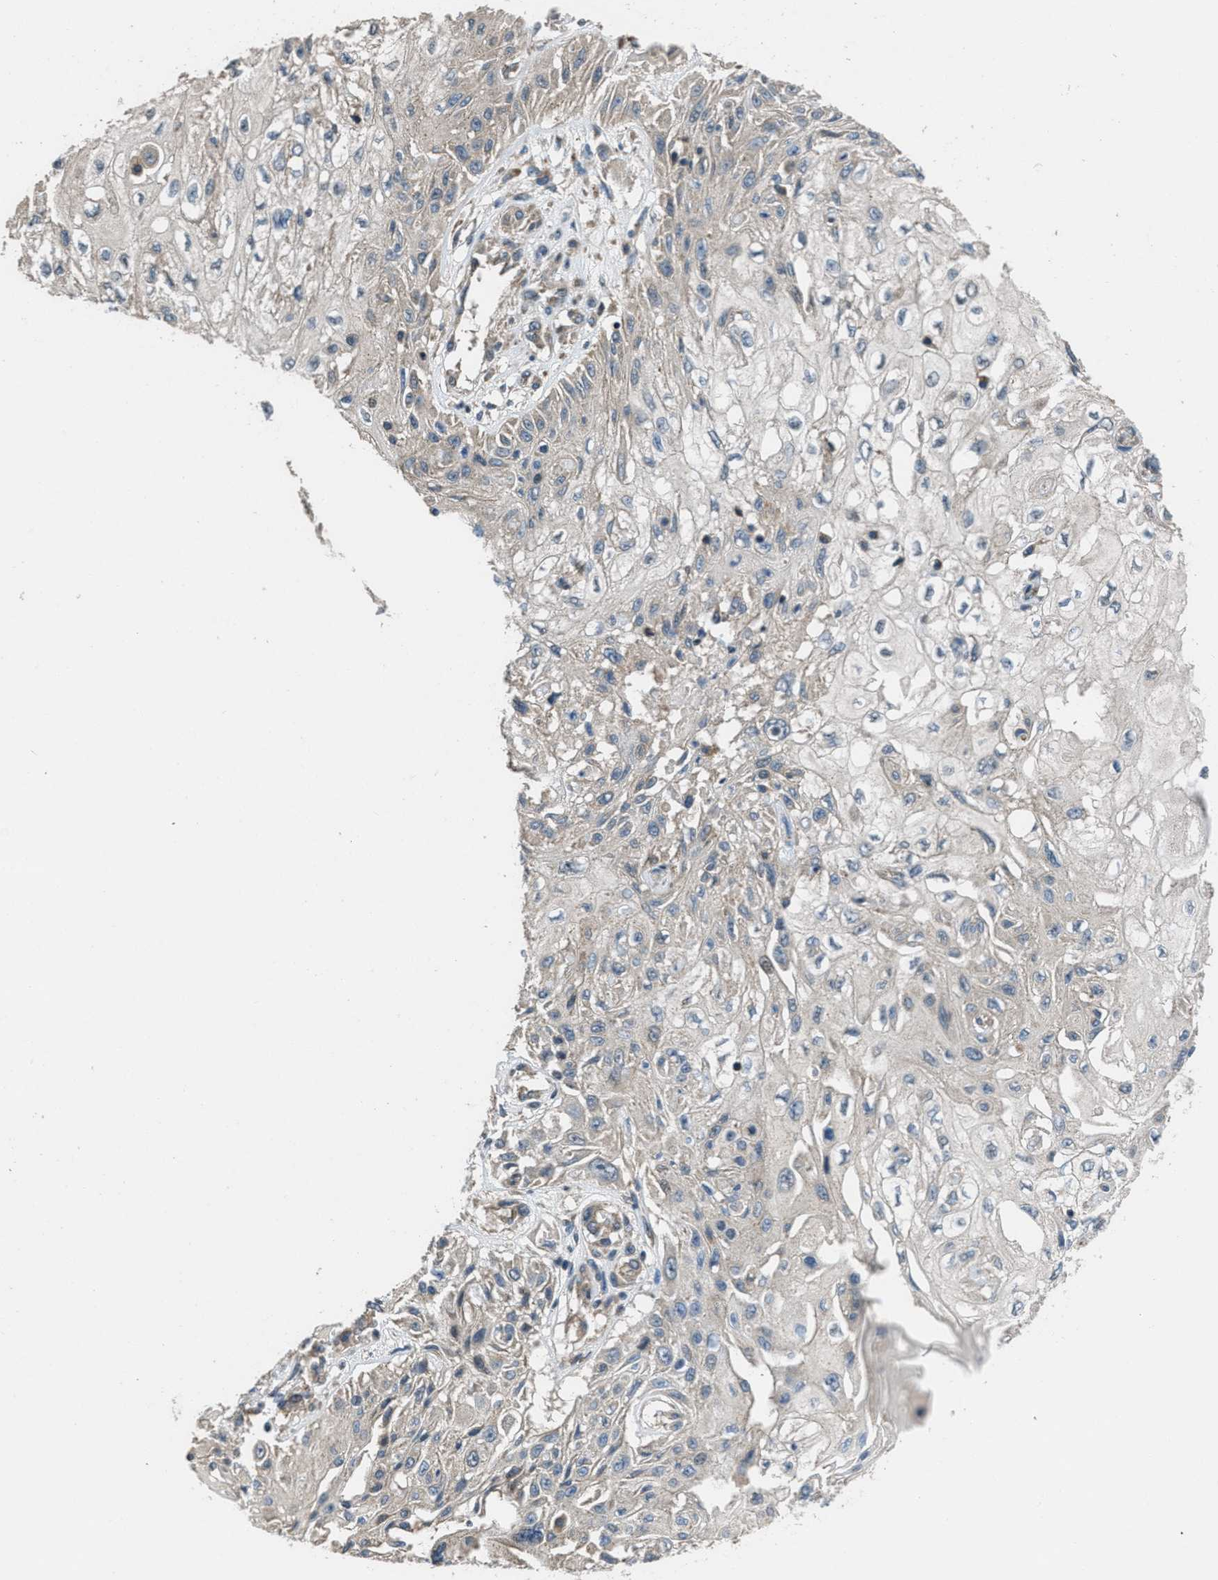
{"staining": {"intensity": "negative", "quantity": "none", "location": "none"}, "tissue": "skin cancer", "cell_type": "Tumor cells", "image_type": "cancer", "snomed": [{"axis": "morphology", "description": "Squamous cell carcinoma, NOS"}, {"axis": "topography", "description": "Skin"}], "caption": "A high-resolution image shows immunohistochemistry staining of skin squamous cell carcinoma, which displays no significant positivity in tumor cells.", "gene": "NAT1", "patient": {"sex": "male", "age": 75}}